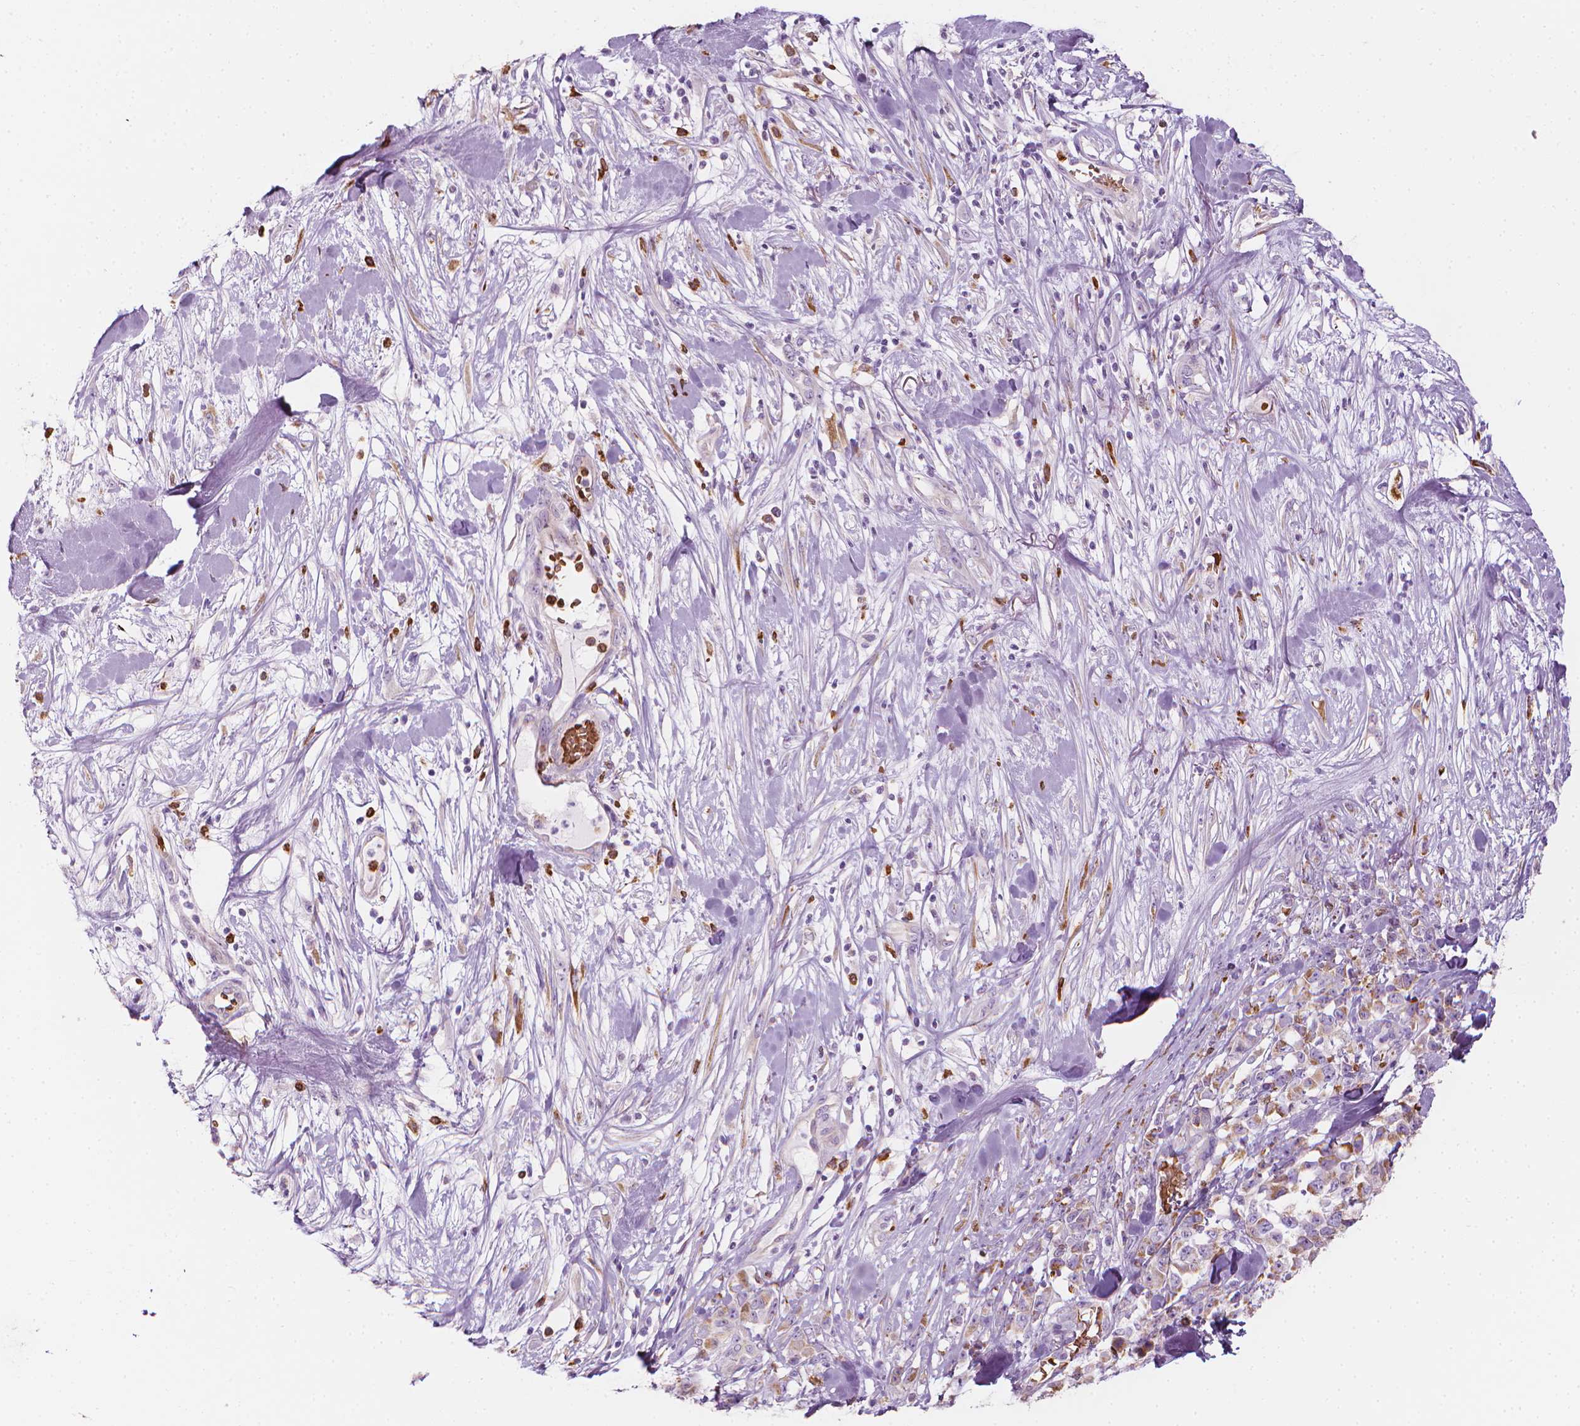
{"staining": {"intensity": "negative", "quantity": "none", "location": "none"}, "tissue": "melanoma", "cell_type": "Tumor cells", "image_type": "cancer", "snomed": [{"axis": "morphology", "description": "Malignant melanoma, Metastatic site"}, {"axis": "topography", "description": "Skin"}], "caption": "There is no significant staining in tumor cells of melanoma.", "gene": "CES1", "patient": {"sex": "male", "age": 84}}